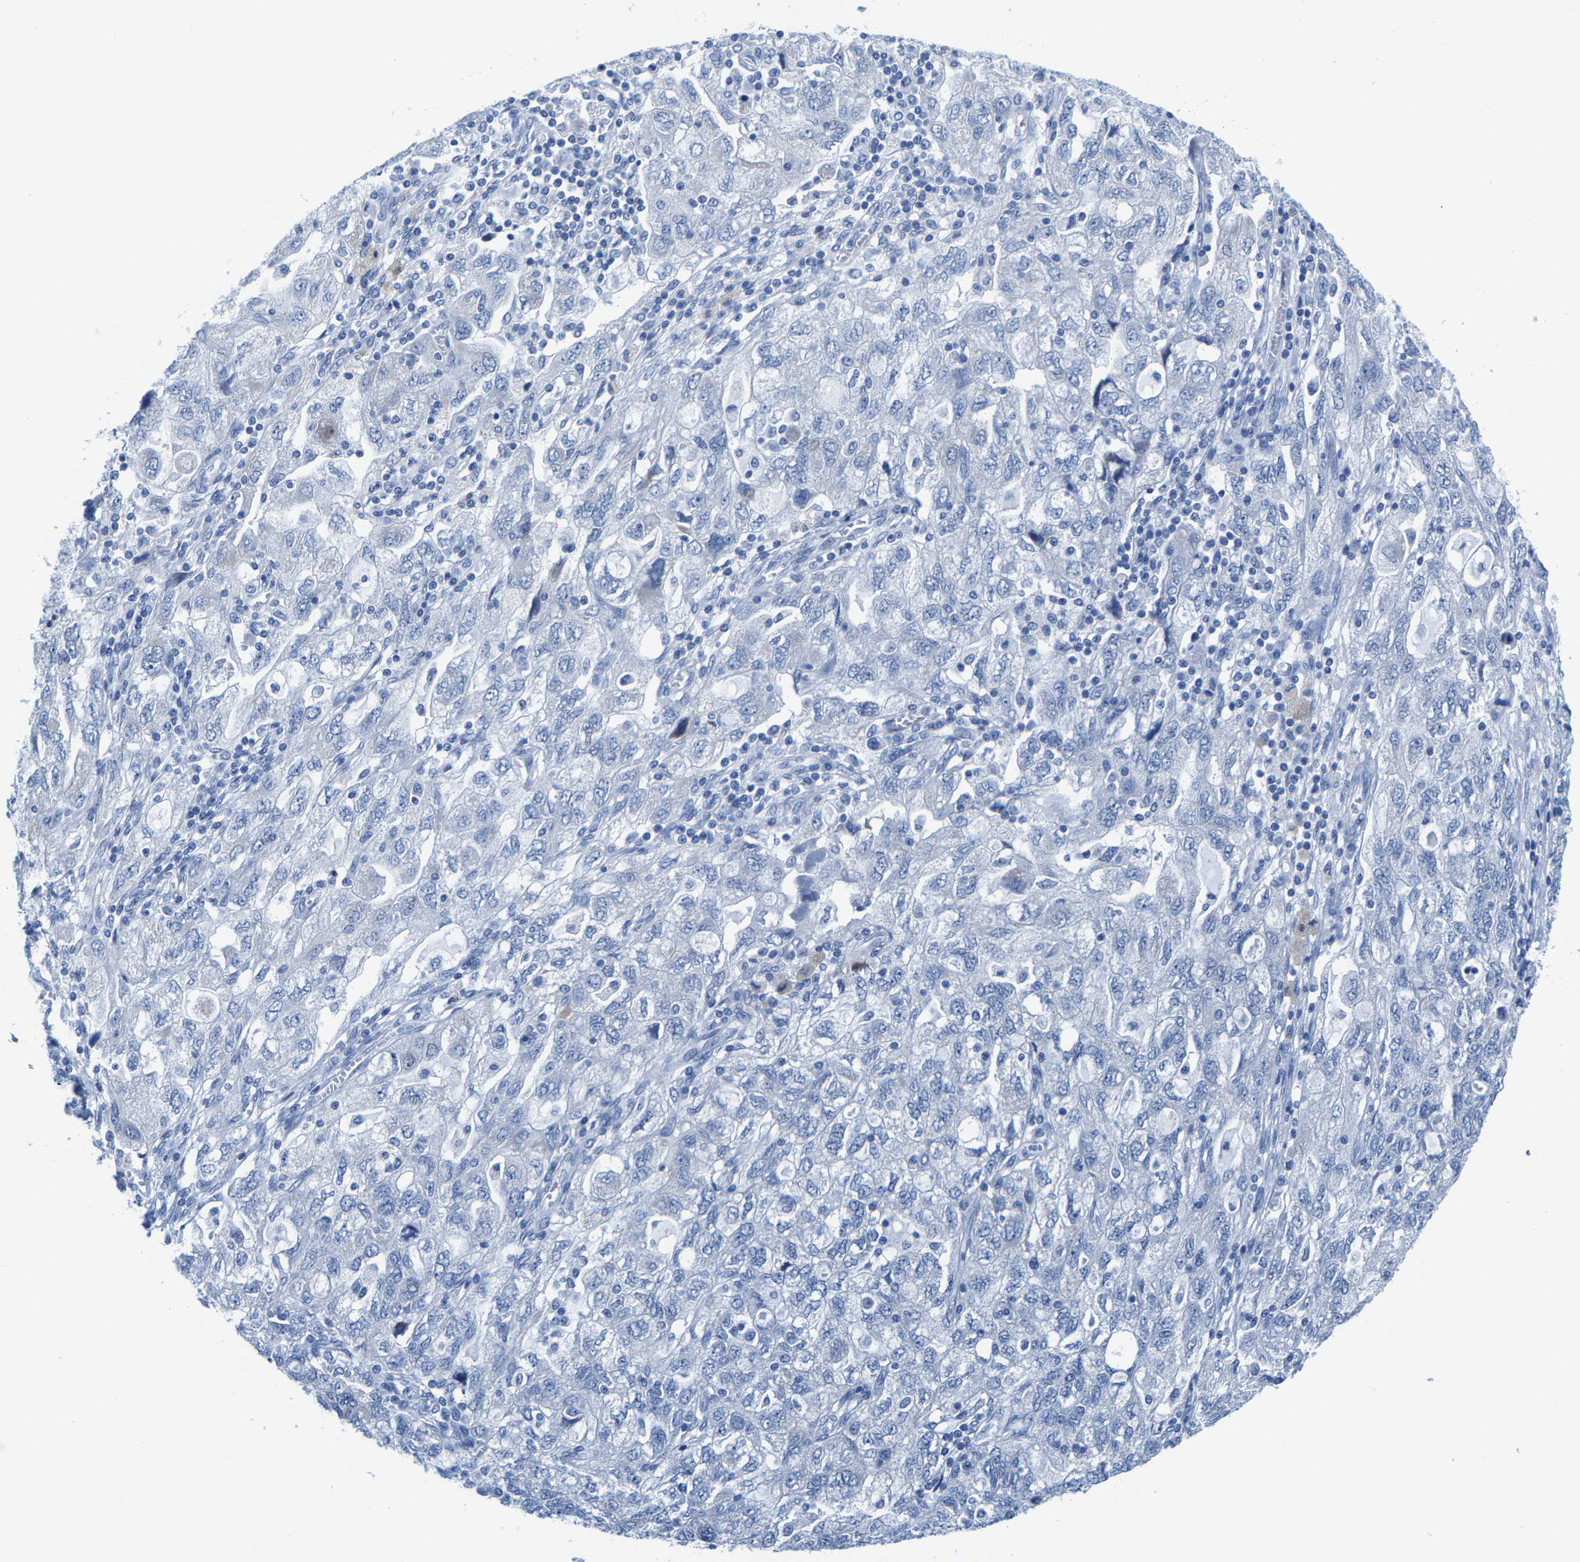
{"staining": {"intensity": "negative", "quantity": "none", "location": "none"}, "tissue": "ovarian cancer", "cell_type": "Tumor cells", "image_type": "cancer", "snomed": [{"axis": "morphology", "description": "Carcinoma, NOS"}, {"axis": "morphology", "description": "Cystadenocarcinoma, serous, NOS"}, {"axis": "topography", "description": "Ovary"}], "caption": "Ovarian cancer stained for a protein using IHC reveals no positivity tumor cells.", "gene": "KLHL1", "patient": {"sex": "female", "age": 69}}